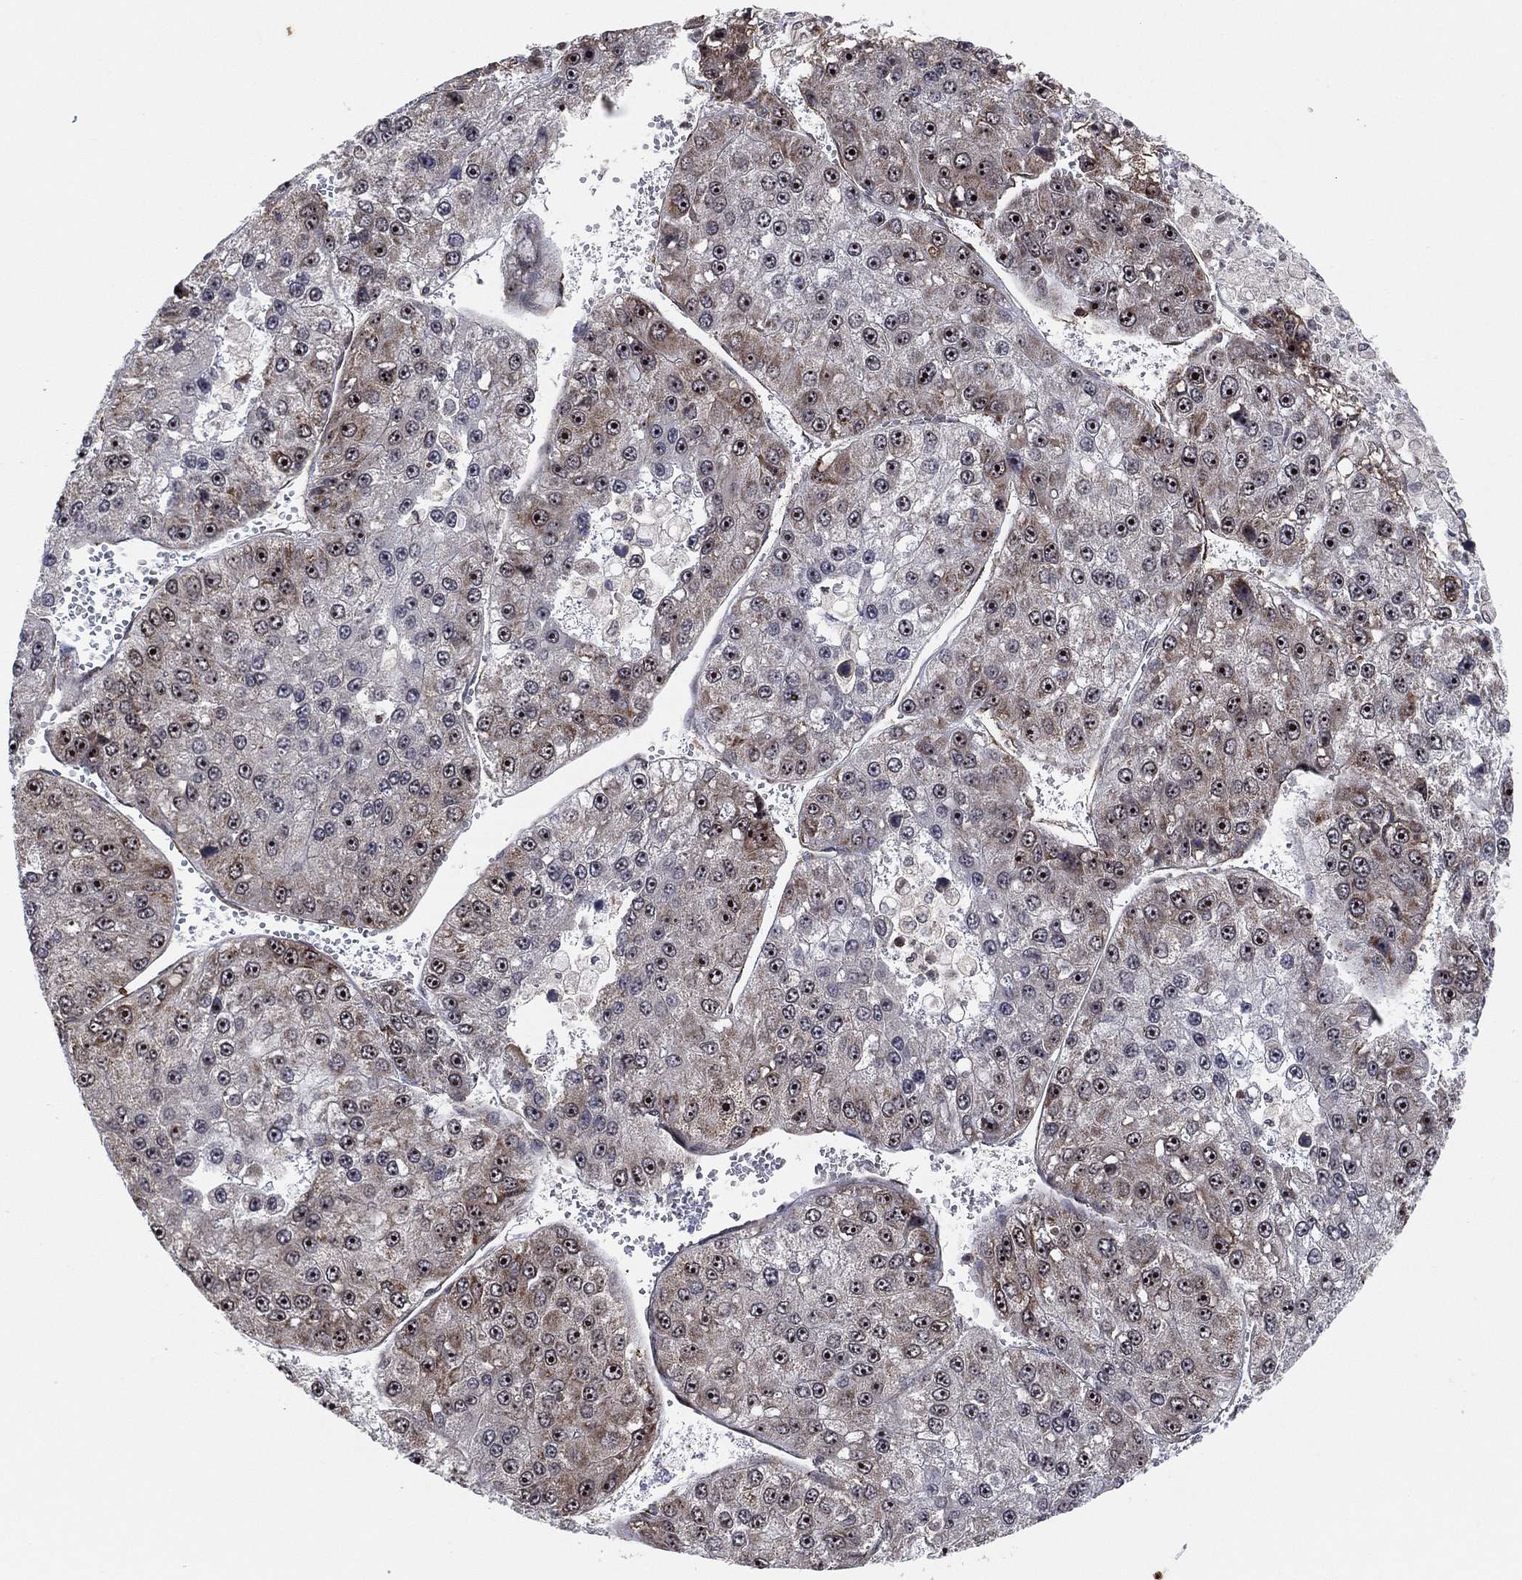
{"staining": {"intensity": "weak", "quantity": ">75%", "location": "nuclear"}, "tissue": "liver cancer", "cell_type": "Tumor cells", "image_type": "cancer", "snomed": [{"axis": "morphology", "description": "Carcinoma, Hepatocellular, NOS"}, {"axis": "topography", "description": "Liver"}], "caption": "A high-resolution micrograph shows immunohistochemistry staining of hepatocellular carcinoma (liver), which demonstrates weak nuclear positivity in approximately >75% of tumor cells.", "gene": "TMCO1", "patient": {"sex": "female", "age": 73}}